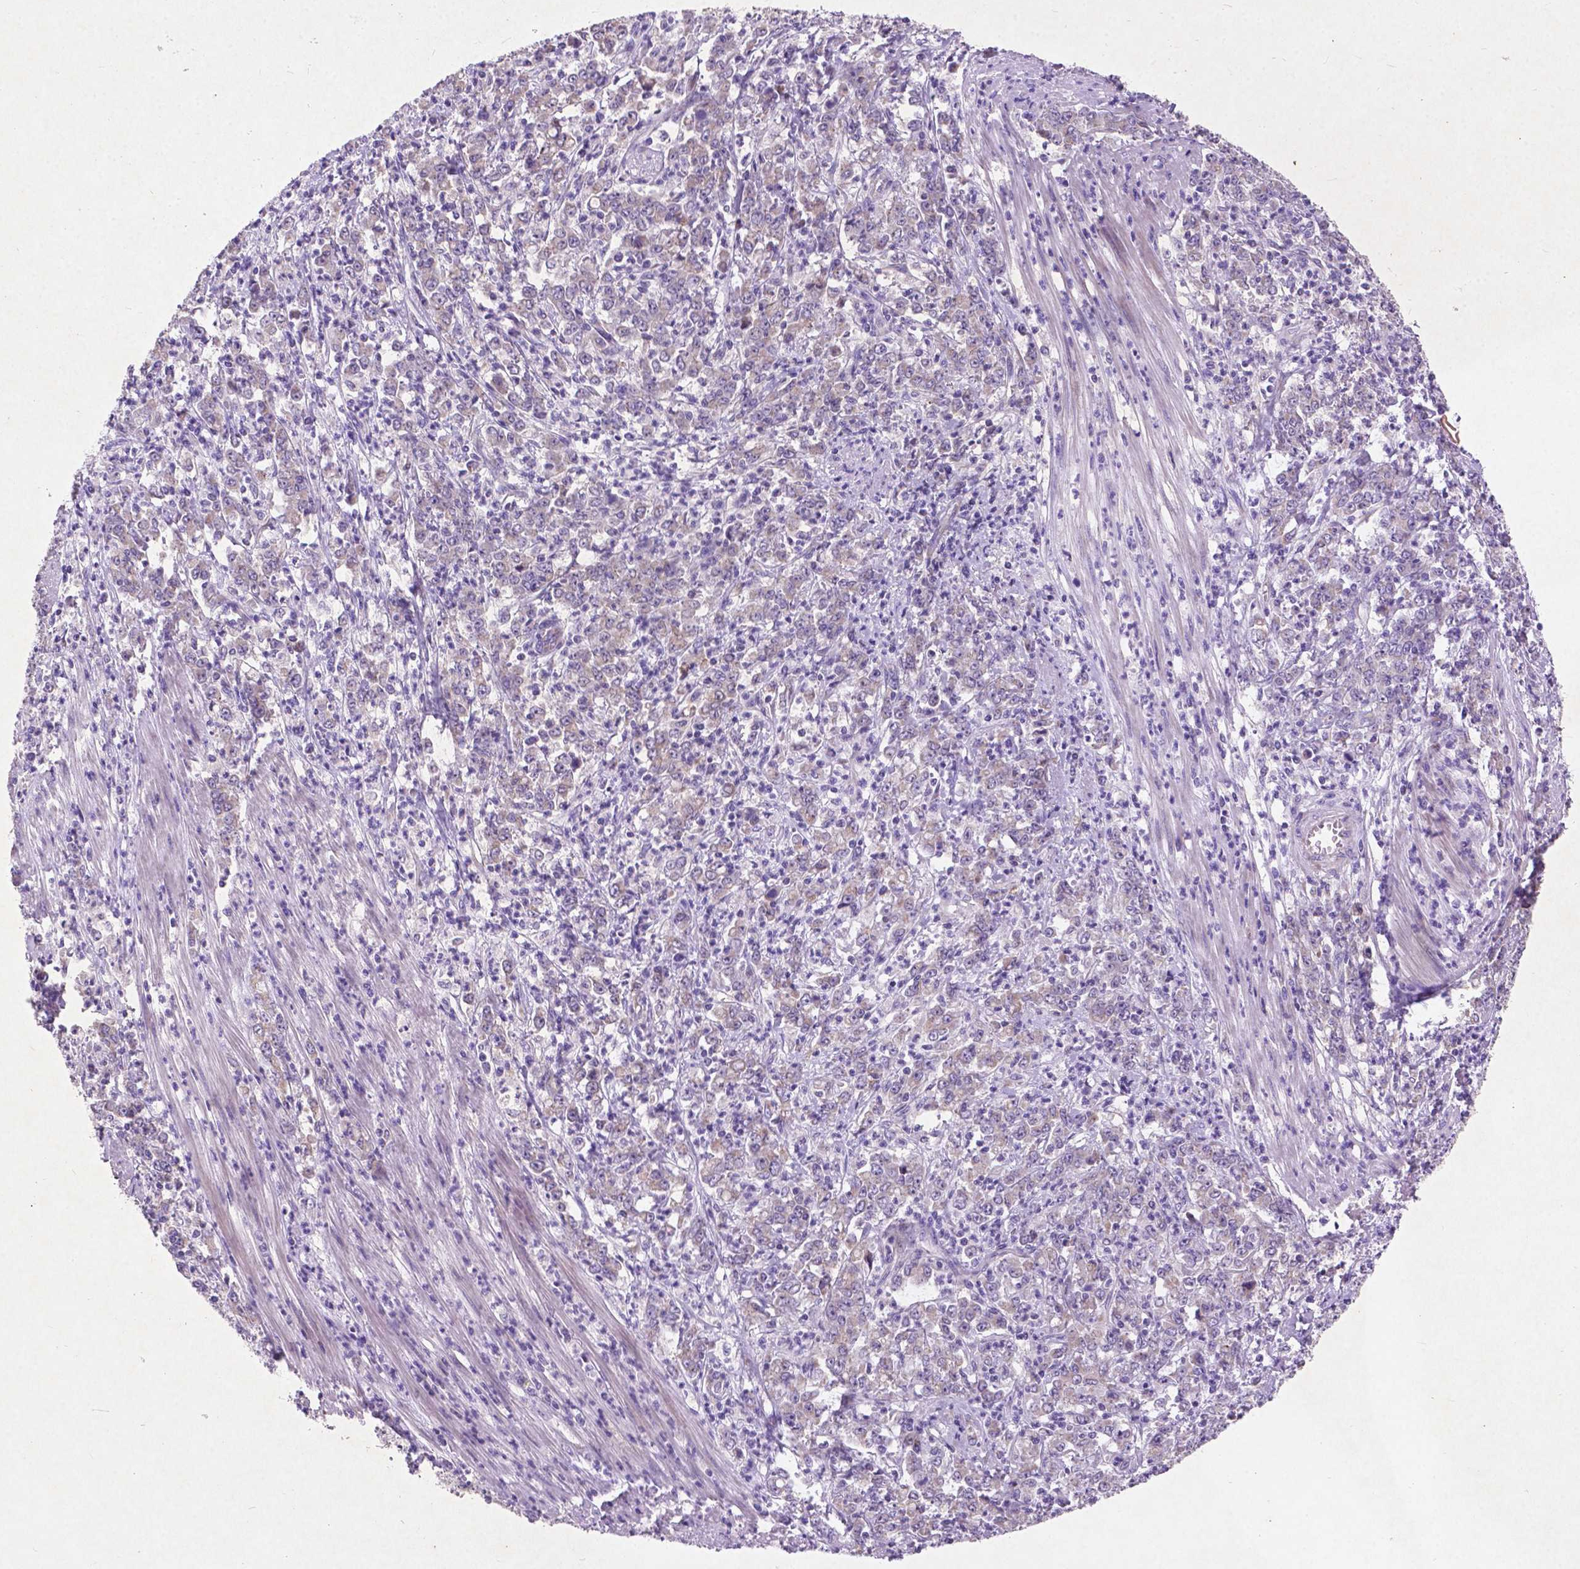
{"staining": {"intensity": "weak", "quantity": ">75%", "location": "cytoplasmic/membranous"}, "tissue": "stomach cancer", "cell_type": "Tumor cells", "image_type": "cancer", "snomed": [{"axis": "morphology", "description": "Adenocarcinoma, NOS"}, {"axis": "topography", "description": "Stomach, lower"}], "caption": "Tumor cells display weak cytoplasmic/membranous positivity in about >75% of cells in stomach adenocarcinoma.", "gene": "ATG4D", "patient": {"sex": "female", "age": 71}}